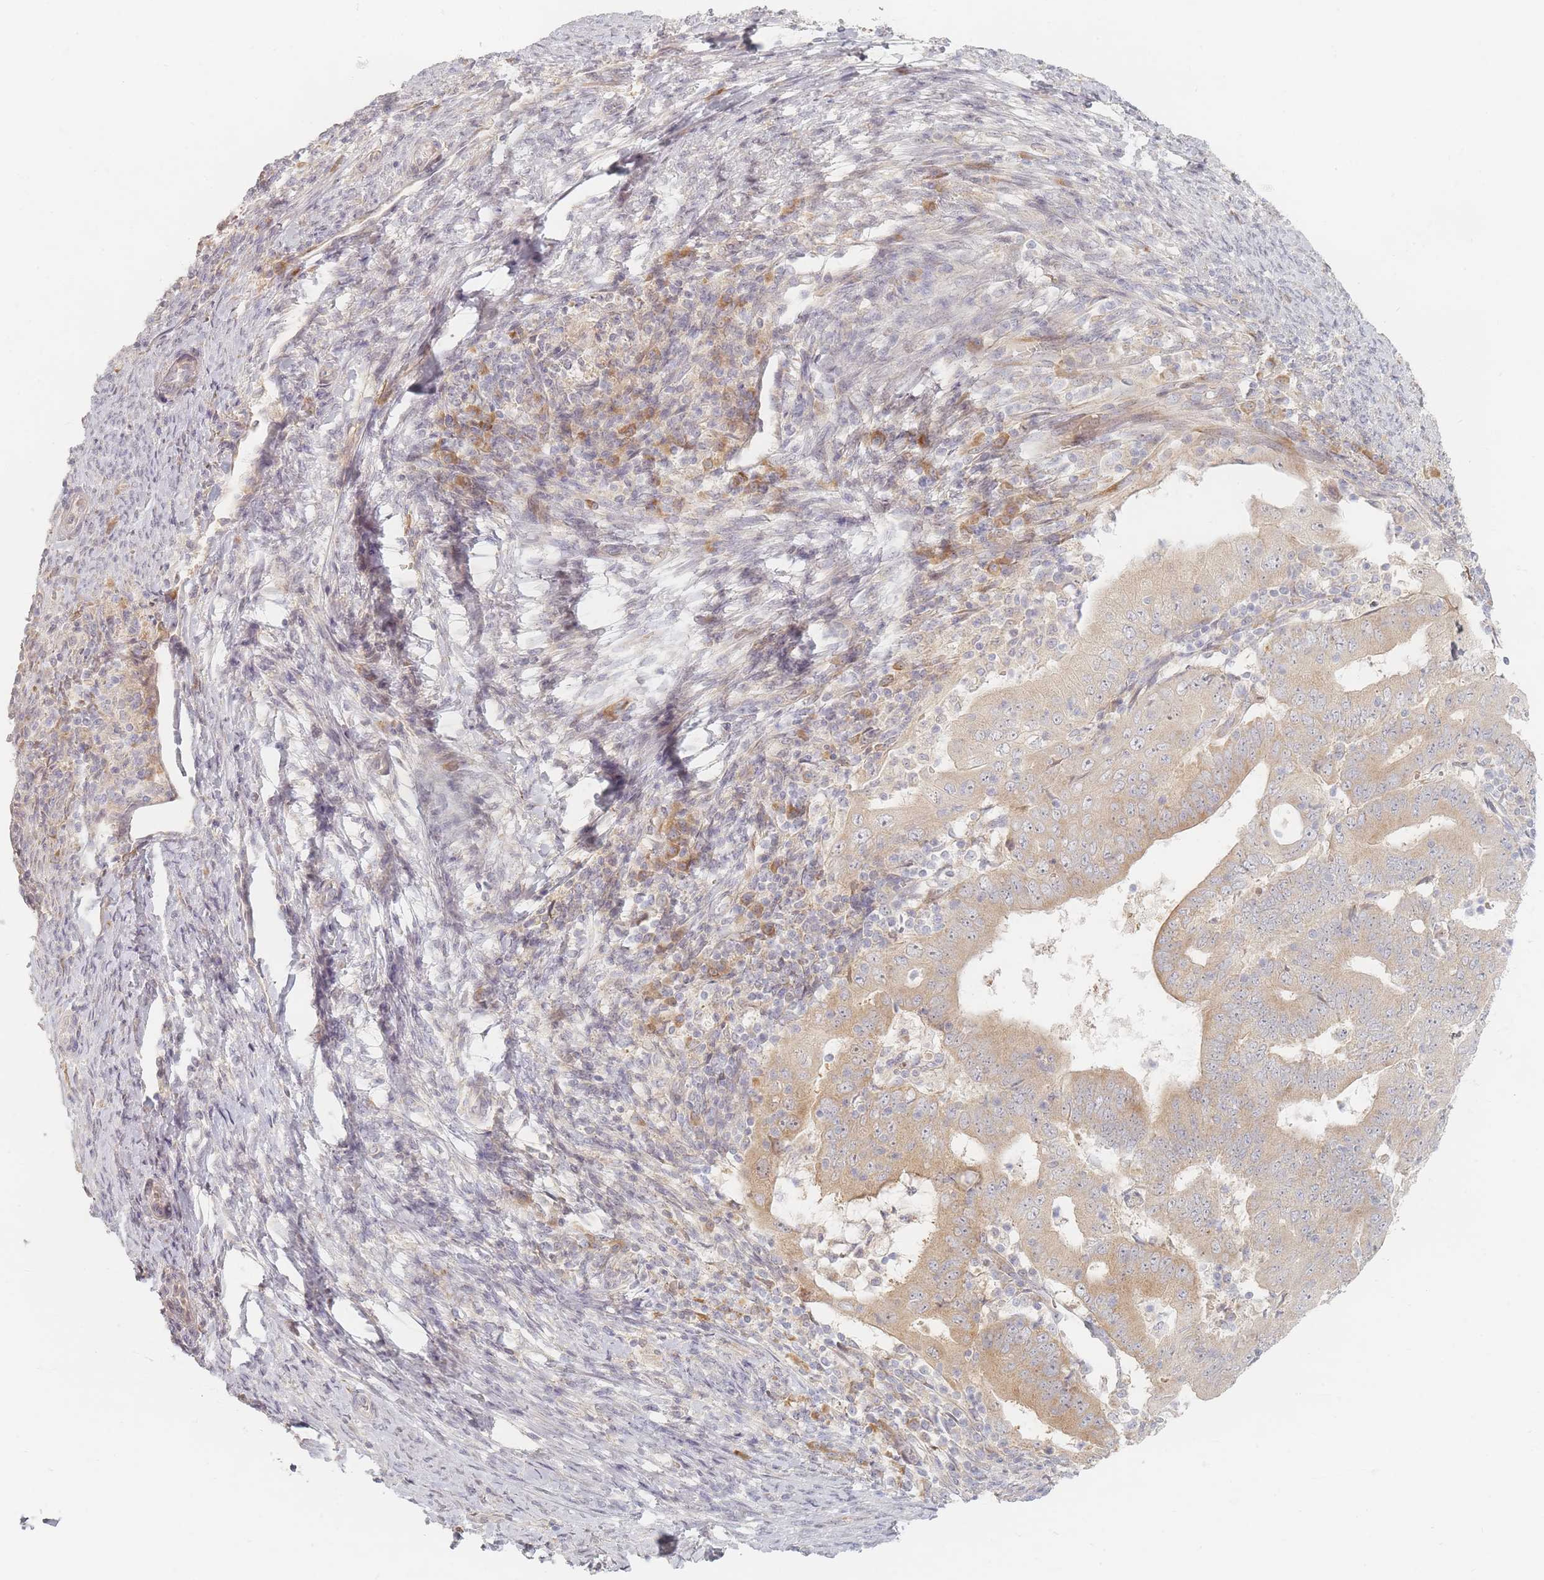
{"staining": {"intensity": "moderate", "quantity": ">75%", "location": "cytoplasmic/membranous"}, "tissue": "endometrial cancer", "cell_type": "Tumor cells", "image_type": "cancer", "snomed": [{"axis": "morphology", "description": "Adenocarcinoma, NOS"}, {"axis": "topography", "description": "Endometrium"}], "caption": "Tumor cells reveal medium levels of moderate cytoplasmic/membranous positivity in approximately >75% of cells in adenocarcinoma (endometrial).", "gene": "ZKSCAN7", "patient": {"sex": "female", "age": 70}}